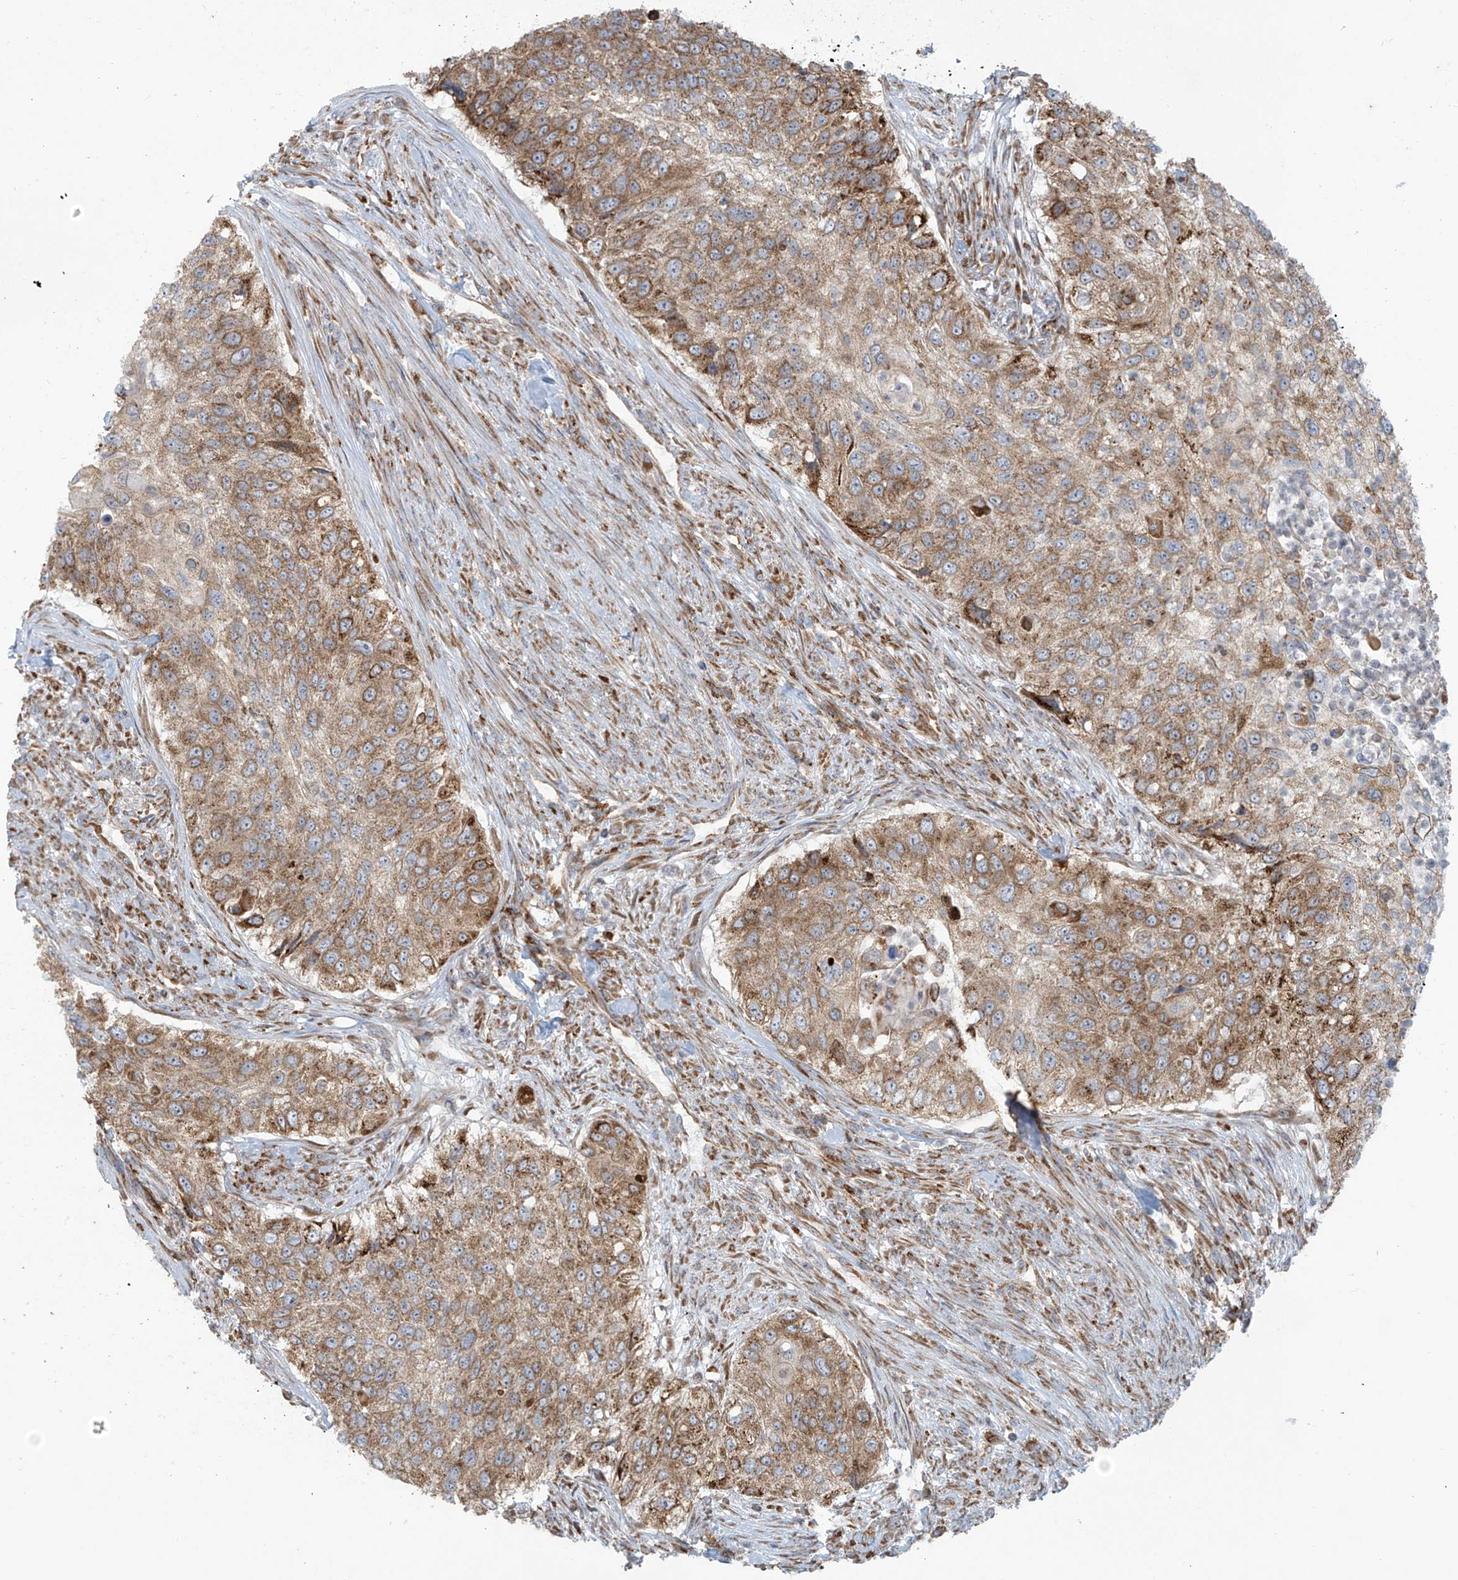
{"staining": {"intensity": "moderate", "quantity": ">75%", "location": "cytoplasmic/membranous"}, "tissue": "urothelial cancer", "cell_type": "Tumor cells", "image_type": "cancer", "snomed": [{"axis": "morphology", "description": "Urothelial carcinoma, High grade"}, {"axis": "topography", "description": "Urinary bladder"}], "caption": "Immunohistochemical staining of urothelial cancer shows moderate cytoplasmic/membranous protein expression in approximately >75% of tumor cells.", "gene": "KATNIP", "patient": {"sex": "female", "age": 60}}